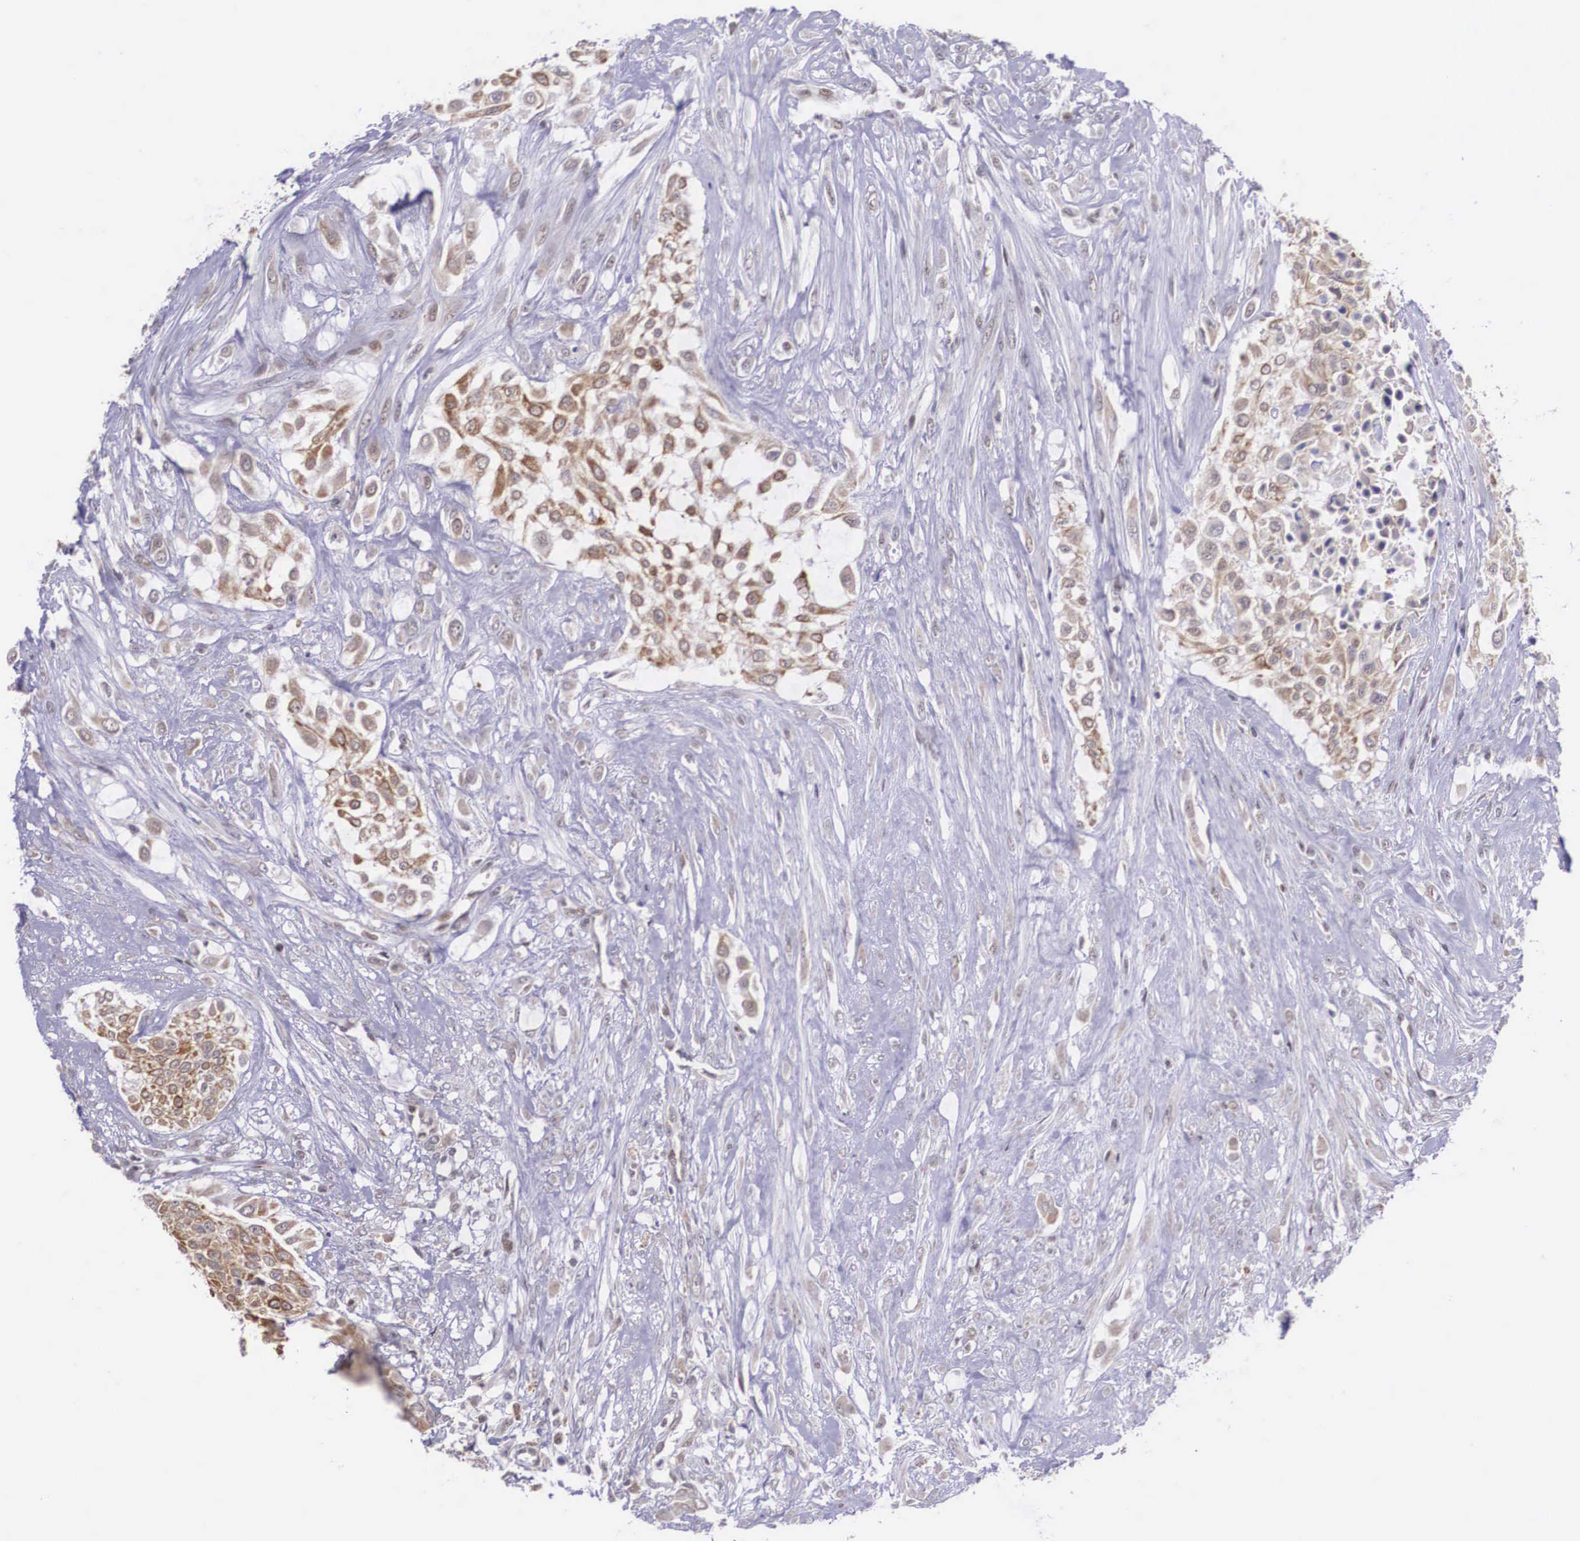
{"staining": {"intensity": "moderate", "quantity": "25%-75%", "location": "cytoplasmic/membranous"}, "tissue": "urothelial cancer", "cell_type": "Tumor cells", "image_type": "cancer", "snomed": [{"axis": "morphology", "description": "Urothelial carcinoma, High grade"}, {"axis": "topography", "description": "Urinary bladder"}], "caption": "Immunohistochemistry image of urothelial carcinoma (high-grade) stained for a protein (brown), which demonstrates medium levels of moderate cytoplasmic/membranous staining in about 25%-75% of tumor cells.", "gene": "SLC25A21", "patient": {"sex": "male", "age": 57}}